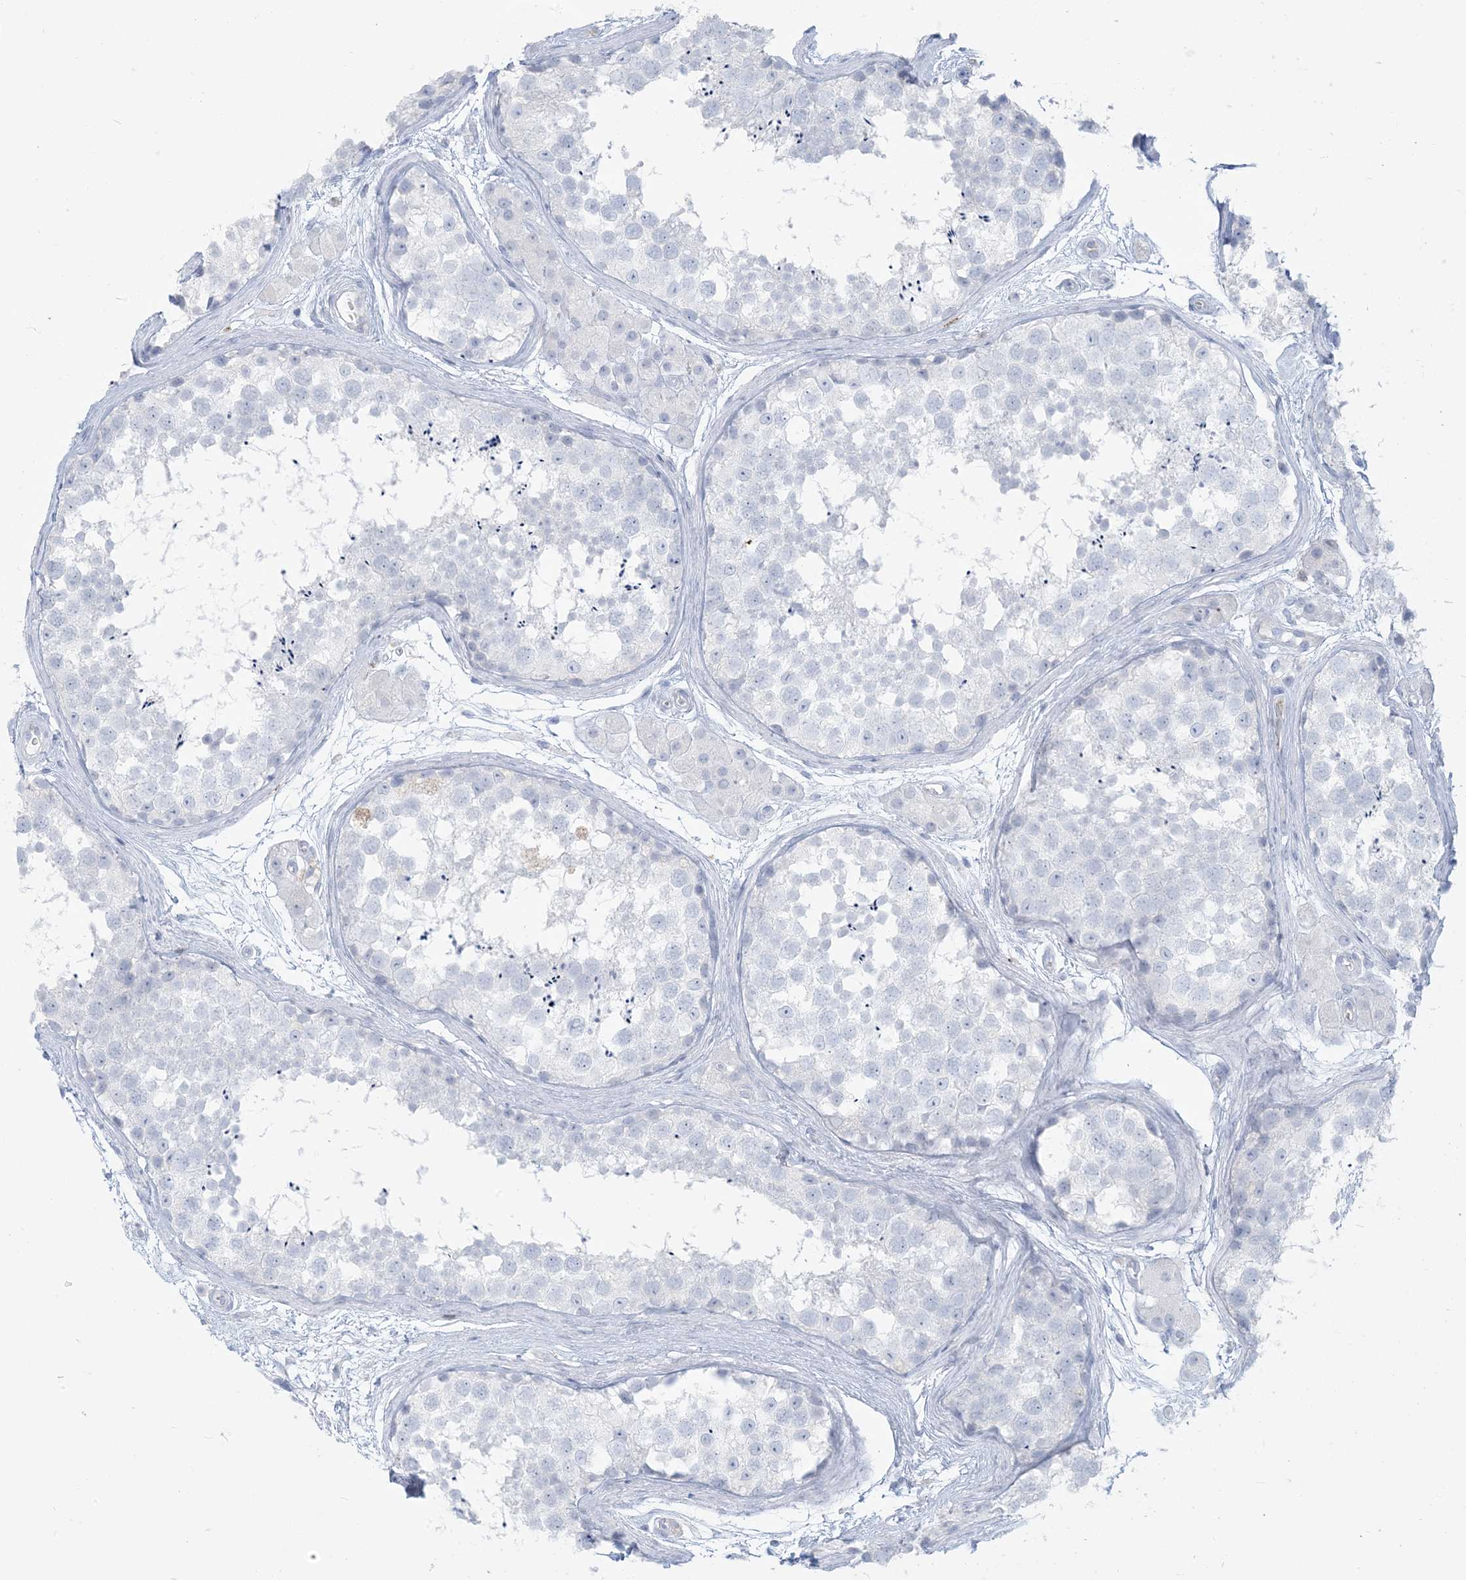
{"staining": {"intensity": "negative", "quantity": "none", "location": "none"}, "tissue": "testis", "cell_type": "Cells in seminiferous ducts", "image_type": "normal", "snomed": [{"axis": "morphology", "description": "Normal tissue, NOS"}, {"axis": "topography", "description": "Testis"}], "caption": "Protein analysis of benign testis exhibits no significant positivity in cells in seminiferous ducts.", "gene": "HLA", "patient": {"sex": "male", "age": 56}}